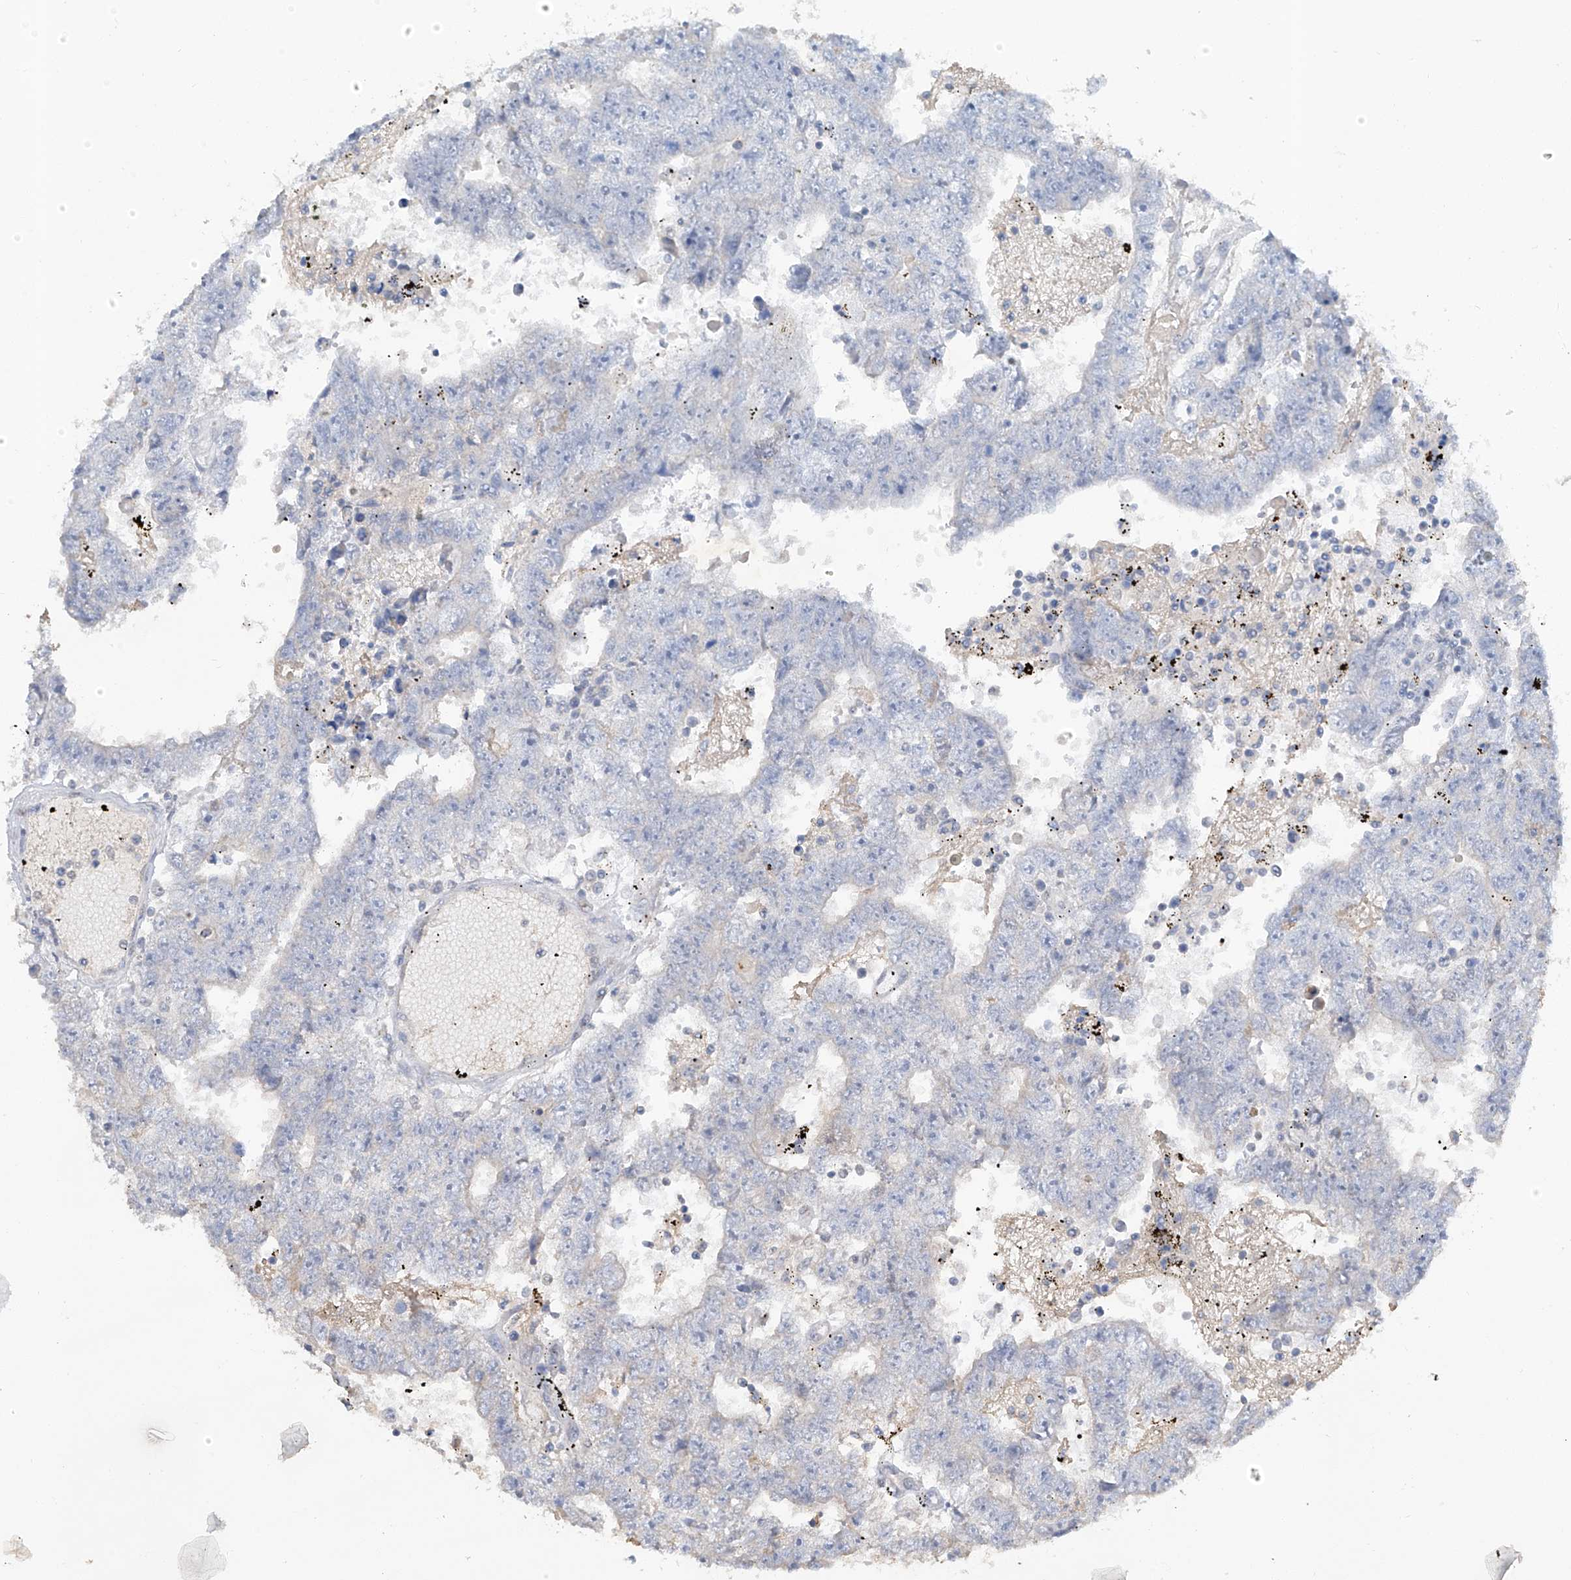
{"staining": {"intensity": "negative", "quantity": "none", "location": "none"}, "tissue": "testis cancer", "cell_type": "Tumor cells", "image_type": "cancer", "snomed": [{"axis": "morphology", "description": "Carcinoma, Embryonal, NOS"}, {"axis": "topography", "description": "Testis"}], "caption": "This is a photomicrograph of IHC staining of testis cancer, which shows no staining in tumor cells.", "gene": "HAS3", "patient": {"sex": "male", "age": 25}}